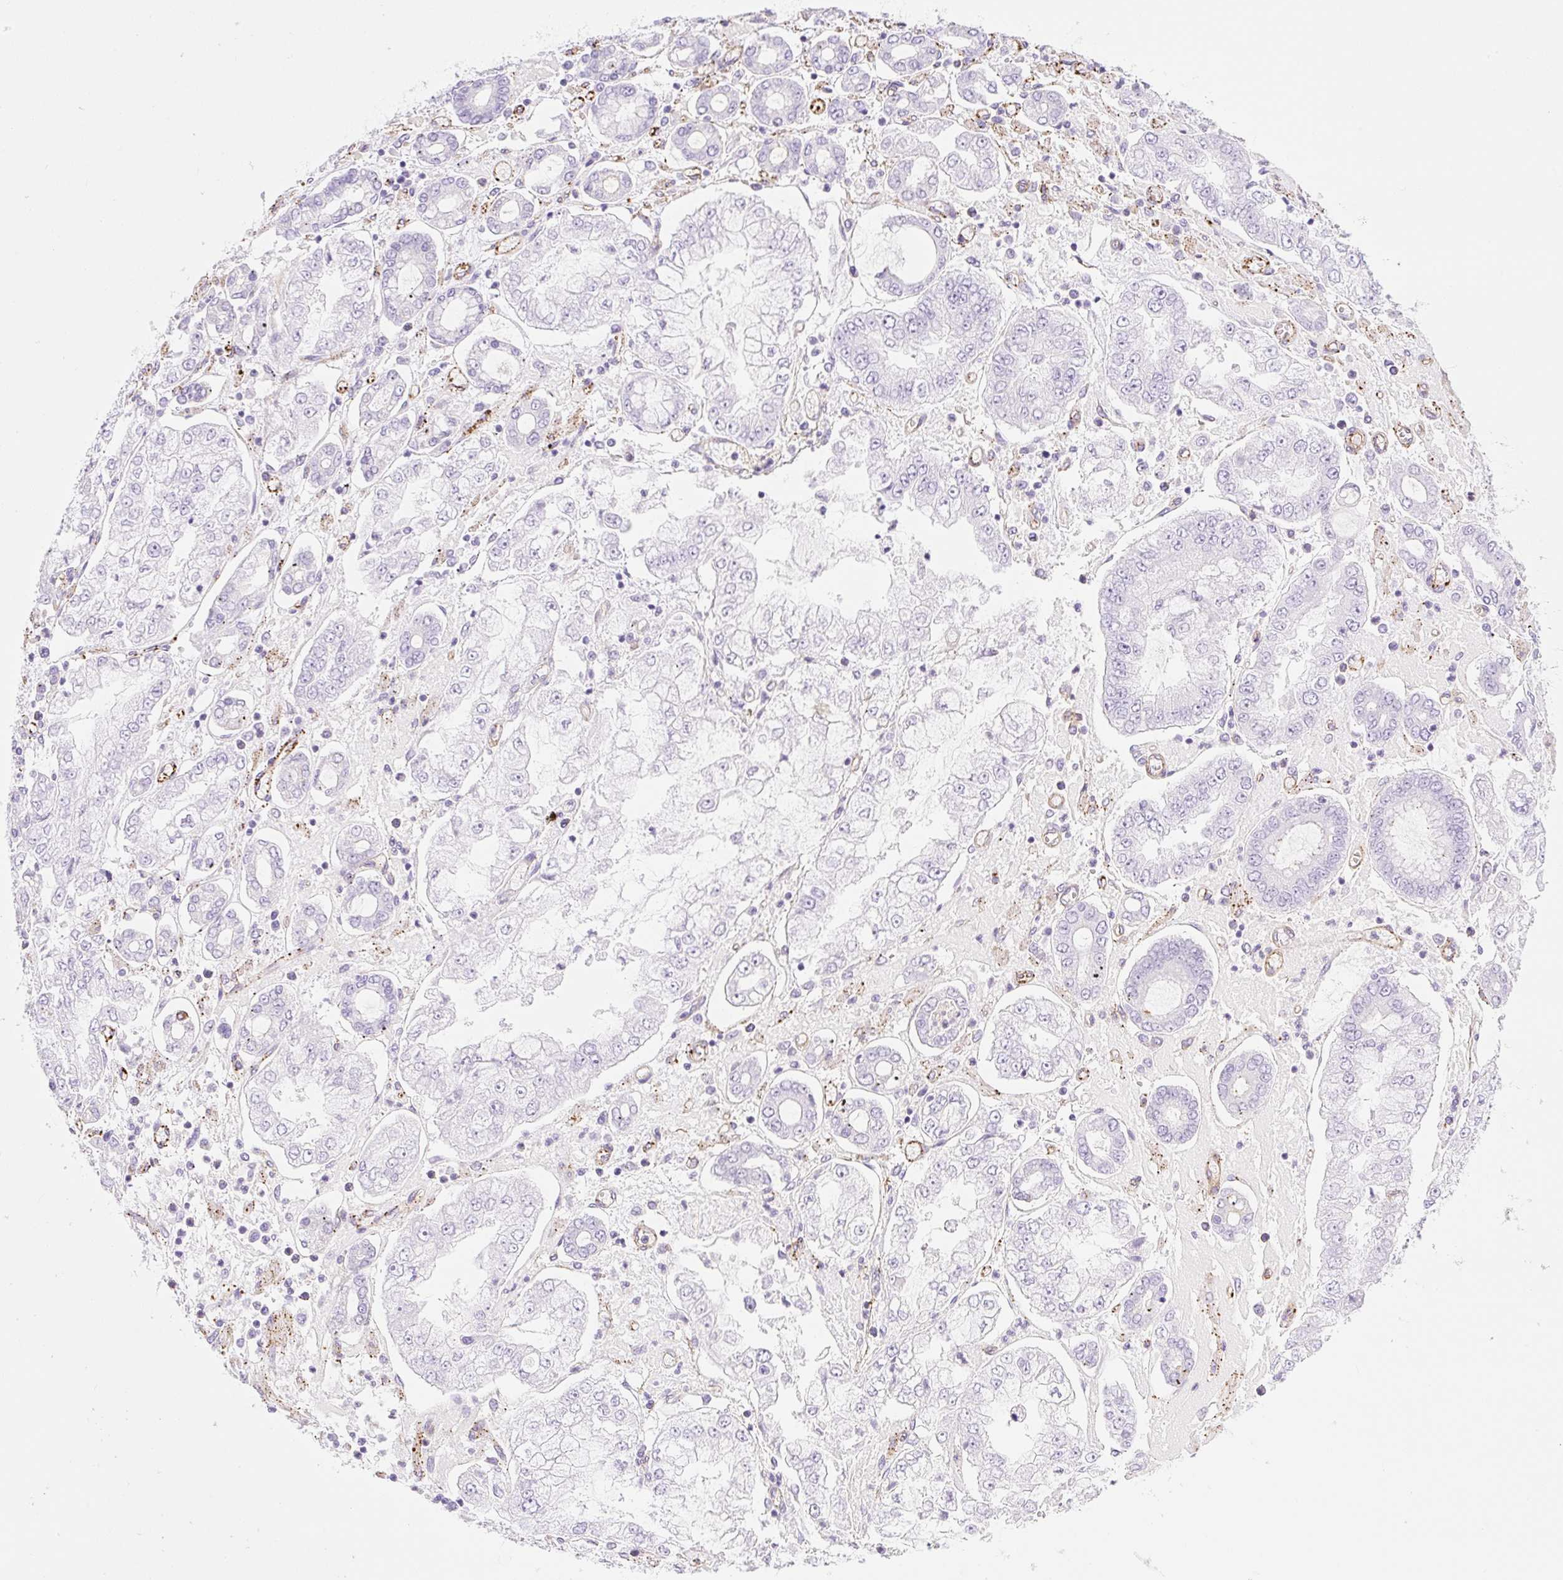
{"staining": {"intensity": "negative", "quantity": "none", "location": "none"}, "tissue": "stomach cancer", "cell_type": "Tumor cells", "image_type": "cancer", "snomed": [{"axis": "morphology", "description": "Adenocarcinoma, NOS"}, {"axis": "topography", "description": "Stomach"}], "caption": "High magnification brightfield microscopy of adenocarcinoma (stomach) stained with DAB (3,3'-diaminobenzidine) (brown) and counterstained with hematoxylin (blue): tumor cells show no significant positivity.", "gene": "EHD3", "patient": {"sex": "male", "age": 76}}